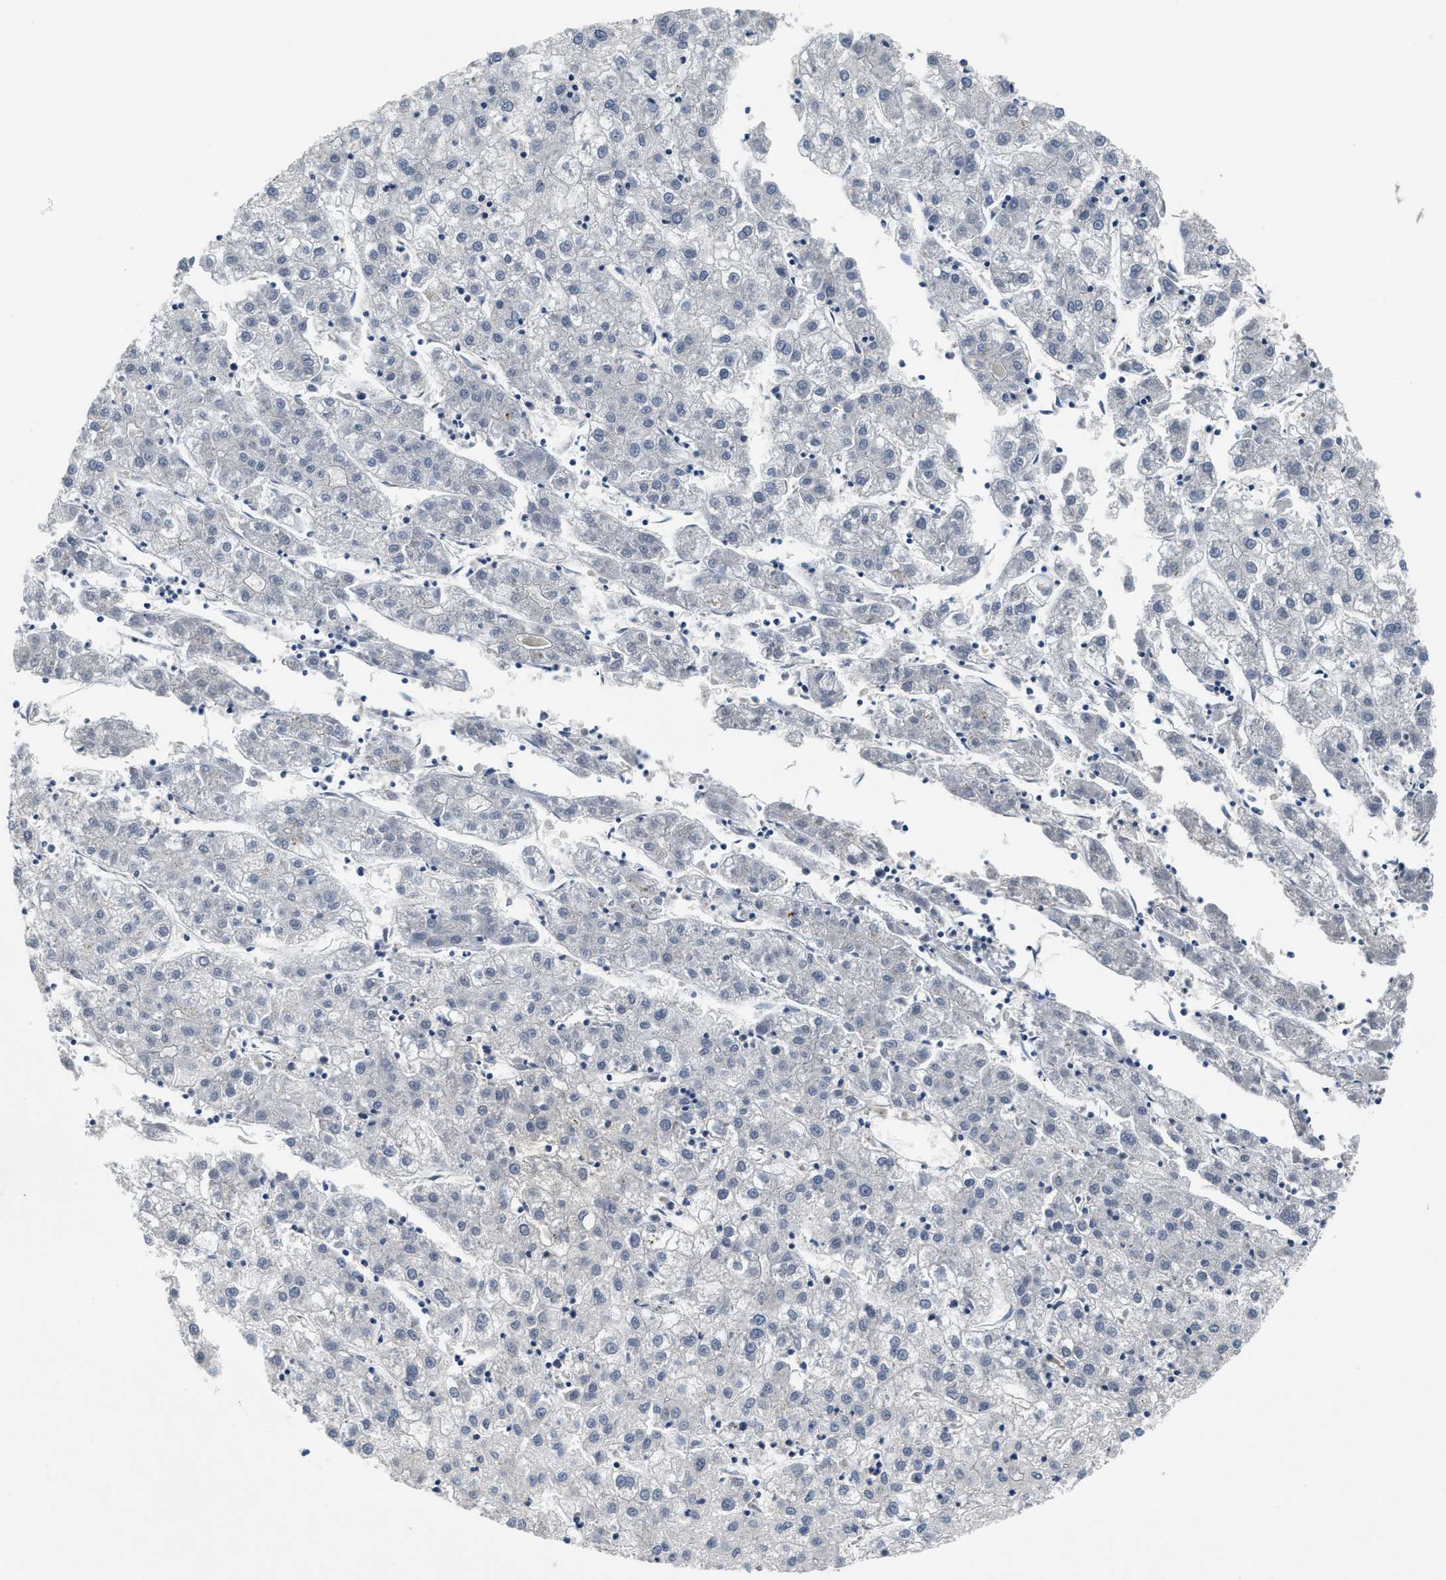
{"staining": {"intensity": "negative", "quantity": "none", "location": "none"}, "tissue": "liver cancer", "cell_type": "Tumor cells", "image_type": "cancer", "snomed": [{"axis": "morphology", "description": "Carcinoma, Hepatocellular, NOS"}, {"axis": "topography", "description": "Liver"}], "caption": "Histopathology image shows no significant protein staining in tumor cells of liver hepatocellular carcinoma. (Stains: DAB (3,3'-diaminobenzidine) immunohistochemistry (IHC) with hematoxylin counter stain, Microscopy: brightfield microscopy at high magnification).", "gene": "MZF1", "patient": {"sex": "male", "age": 72}}